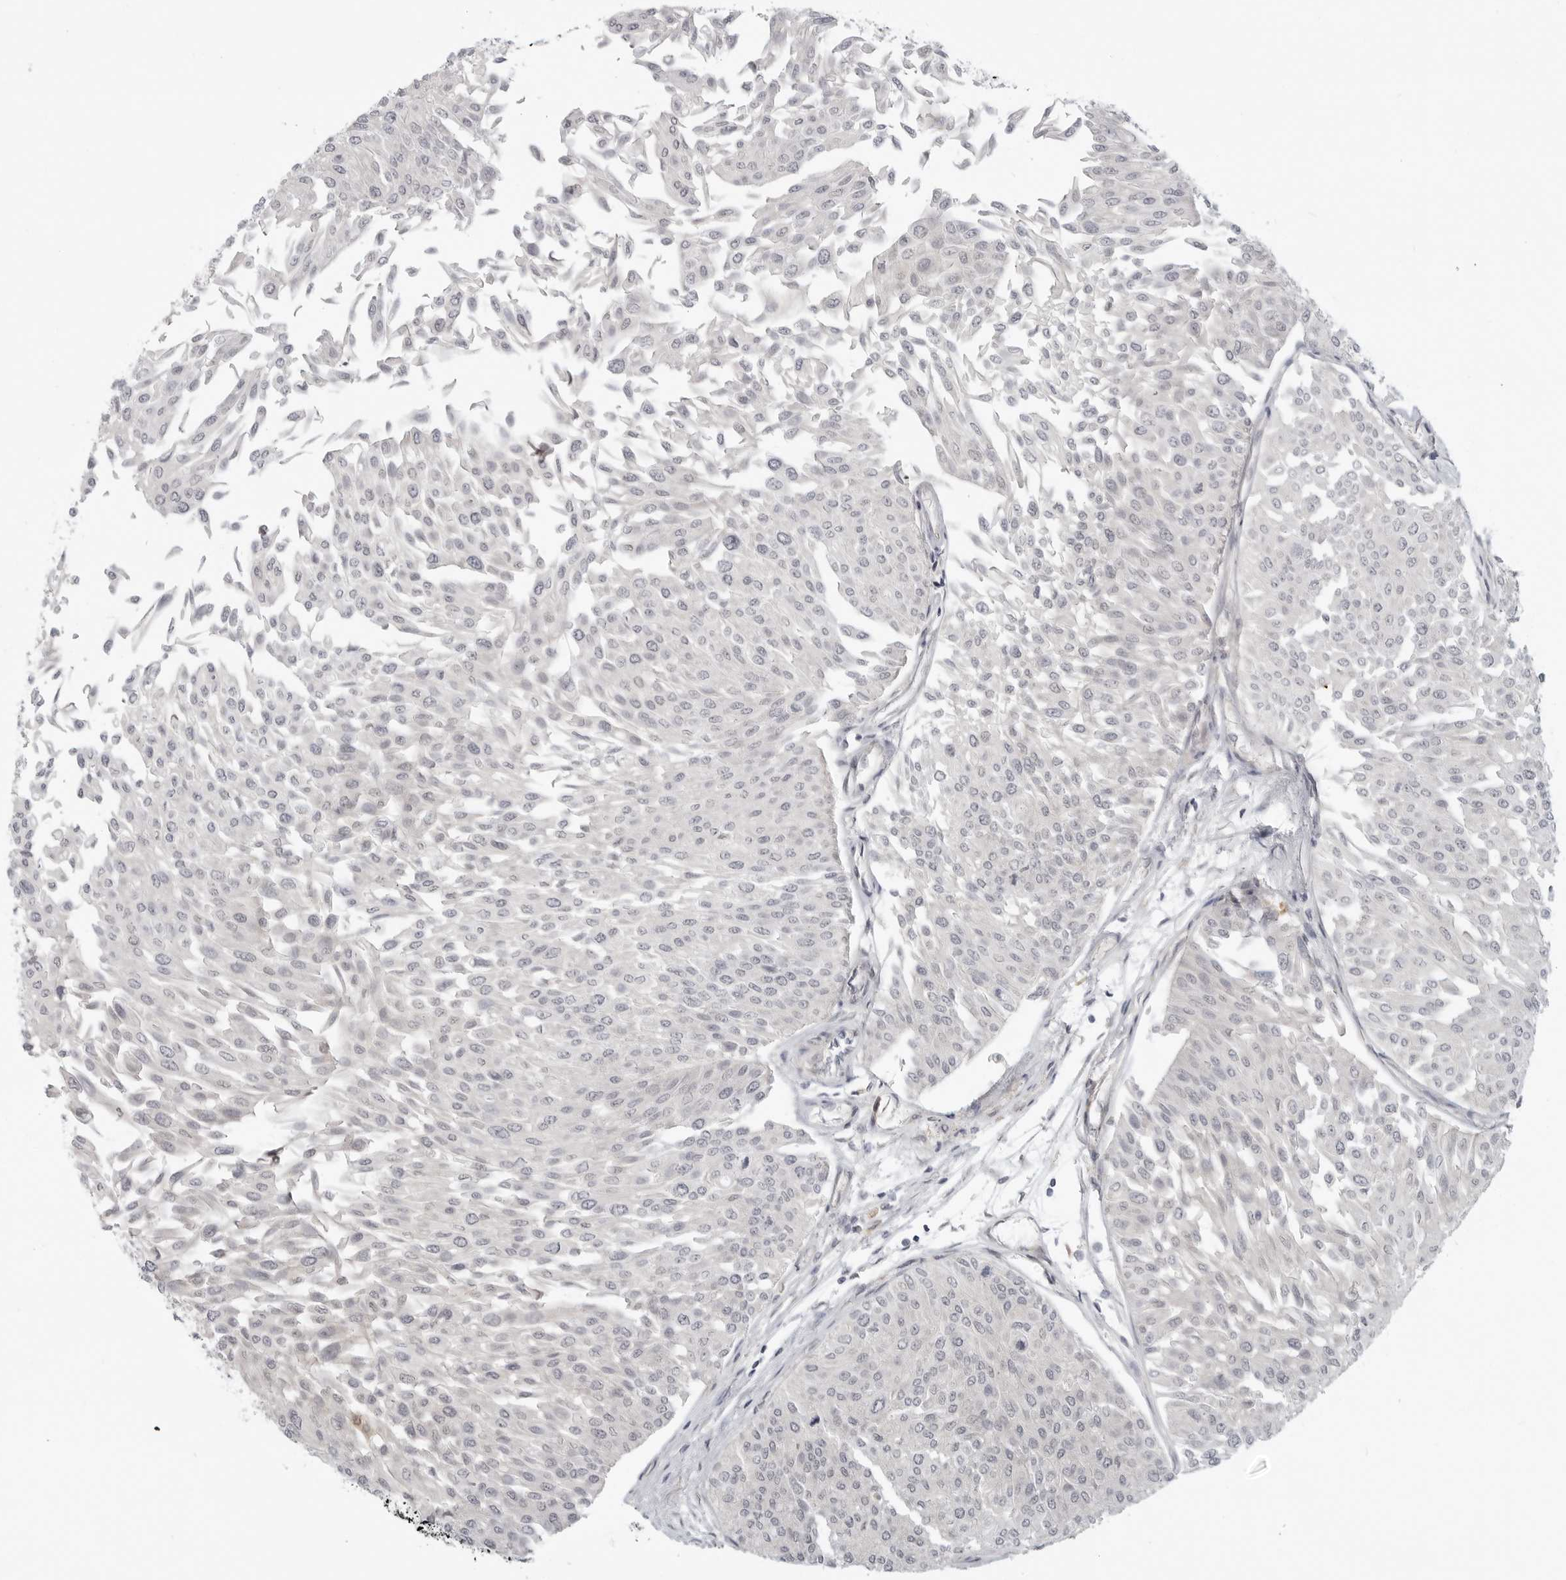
{"staining": {"intensity": "negative", "quantity": "none", "location": "none"}, "tissue": "urothelial cancer", "cell_type": "Tumor cells", "image_type": "cancer", "snomed": [{"axis": "morphology", "description": "Urothelial carcinoma, Low grade"}, {"axis": "topography", "description": "Urinary bladder"}], "caption": "This is an IHC photomicrograph of urothelial cancer. There is no expression in tumor cells.", "gene": "CEP295NL", "patient": {"sex": "male", "age": 67}}